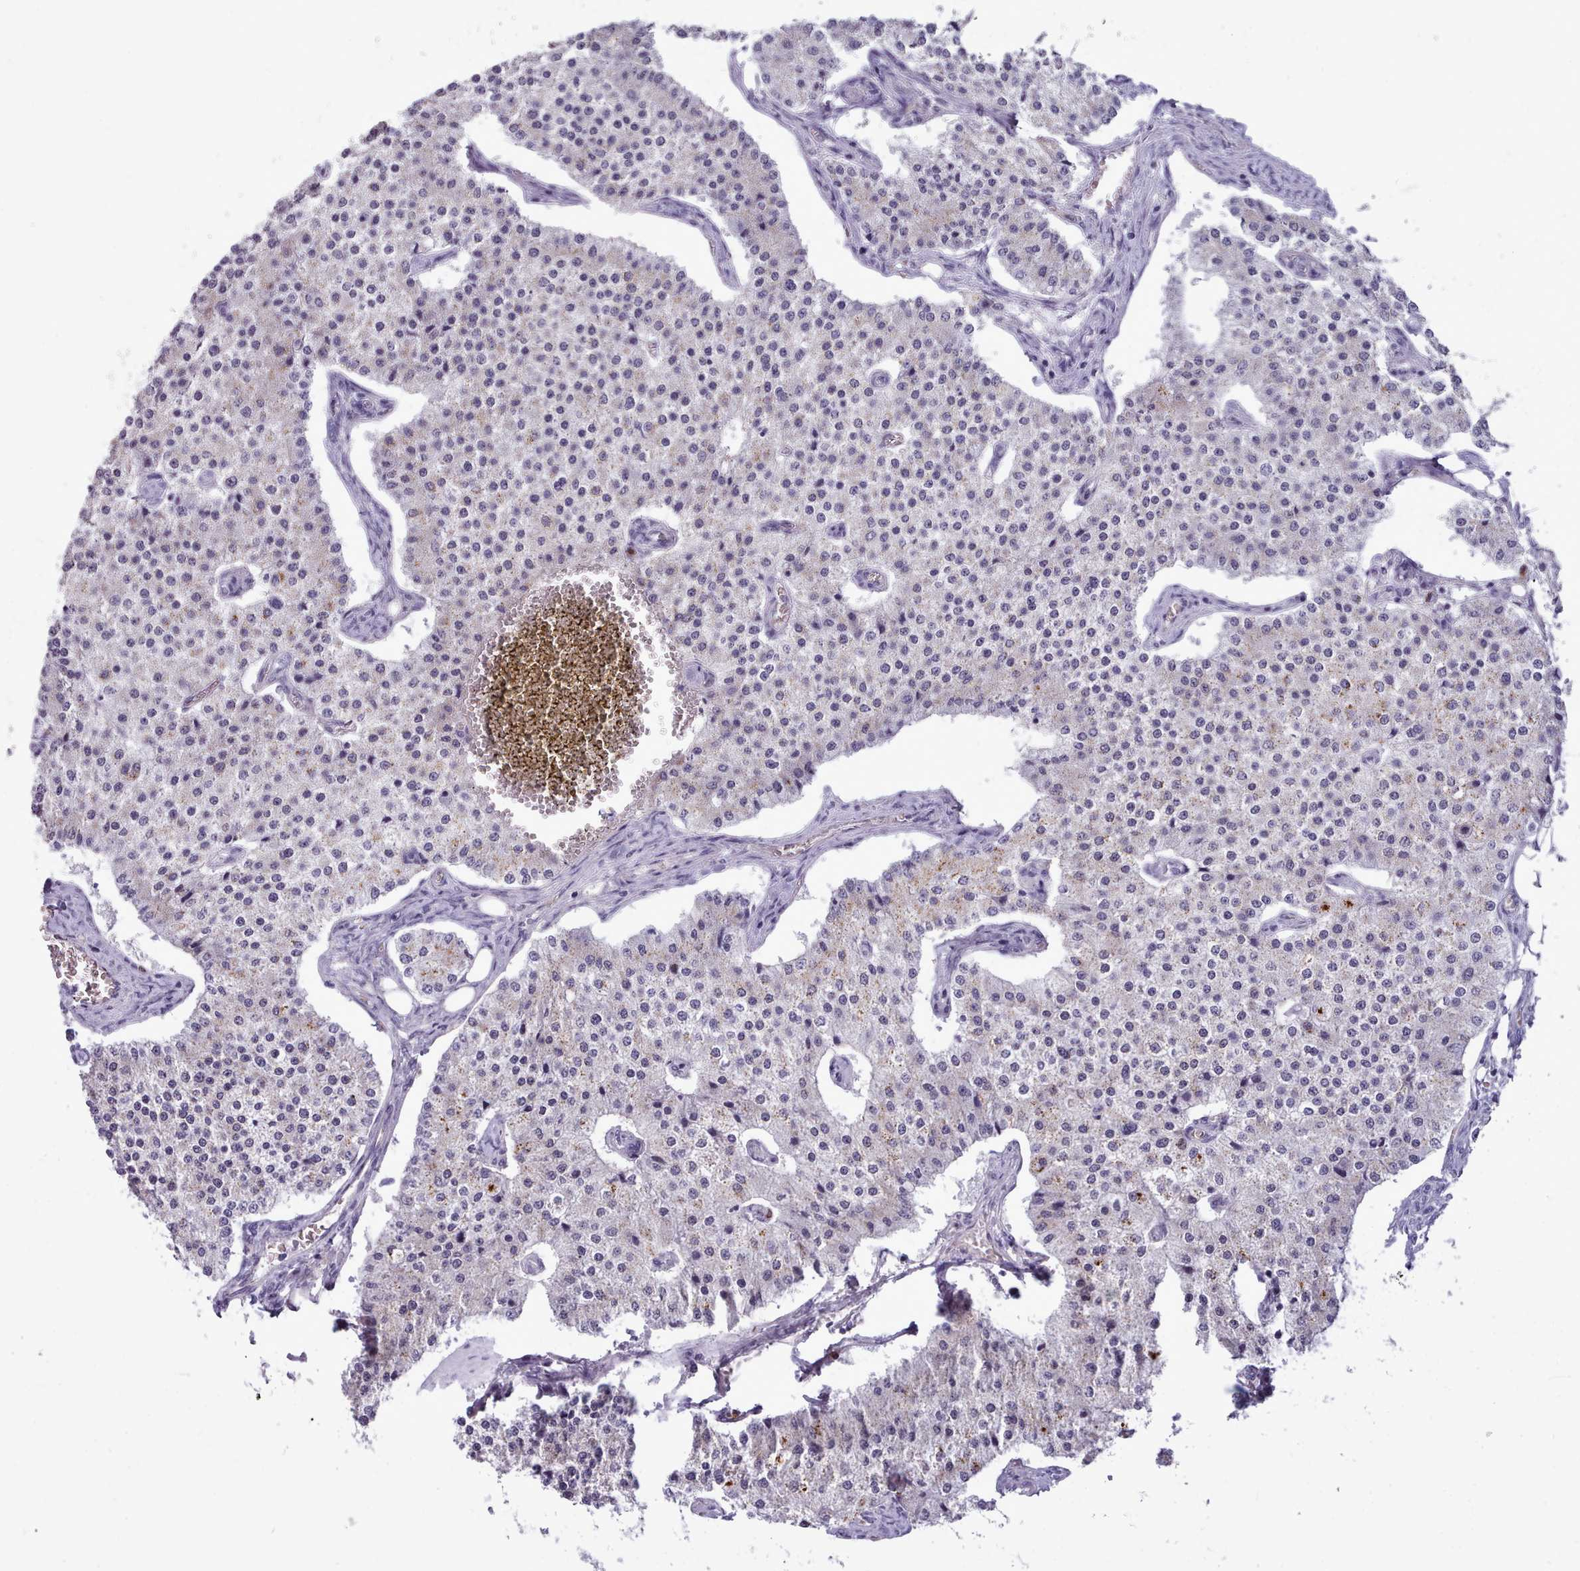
{"staining": {"intensity": "negative", "quantity": "none", "location": "none"}, "tissue": "carcinoid", "cell_type": "Tumor cells", "image_type": "cancer", "snomed": [{"axis": "morphology", "description": "Carcinoid, malignant, NOS"}, {"axis": "topography", "description": "Colon"}], "caption": "High magnification brightfield microscopy of carcinoid (malignant) stained with DAB (brown) and counterstained with hematoxylin (blue): tumor cells show no significant expression.", "gene": "KCTD16", "patient": {"sex": "female", "age": 52}}